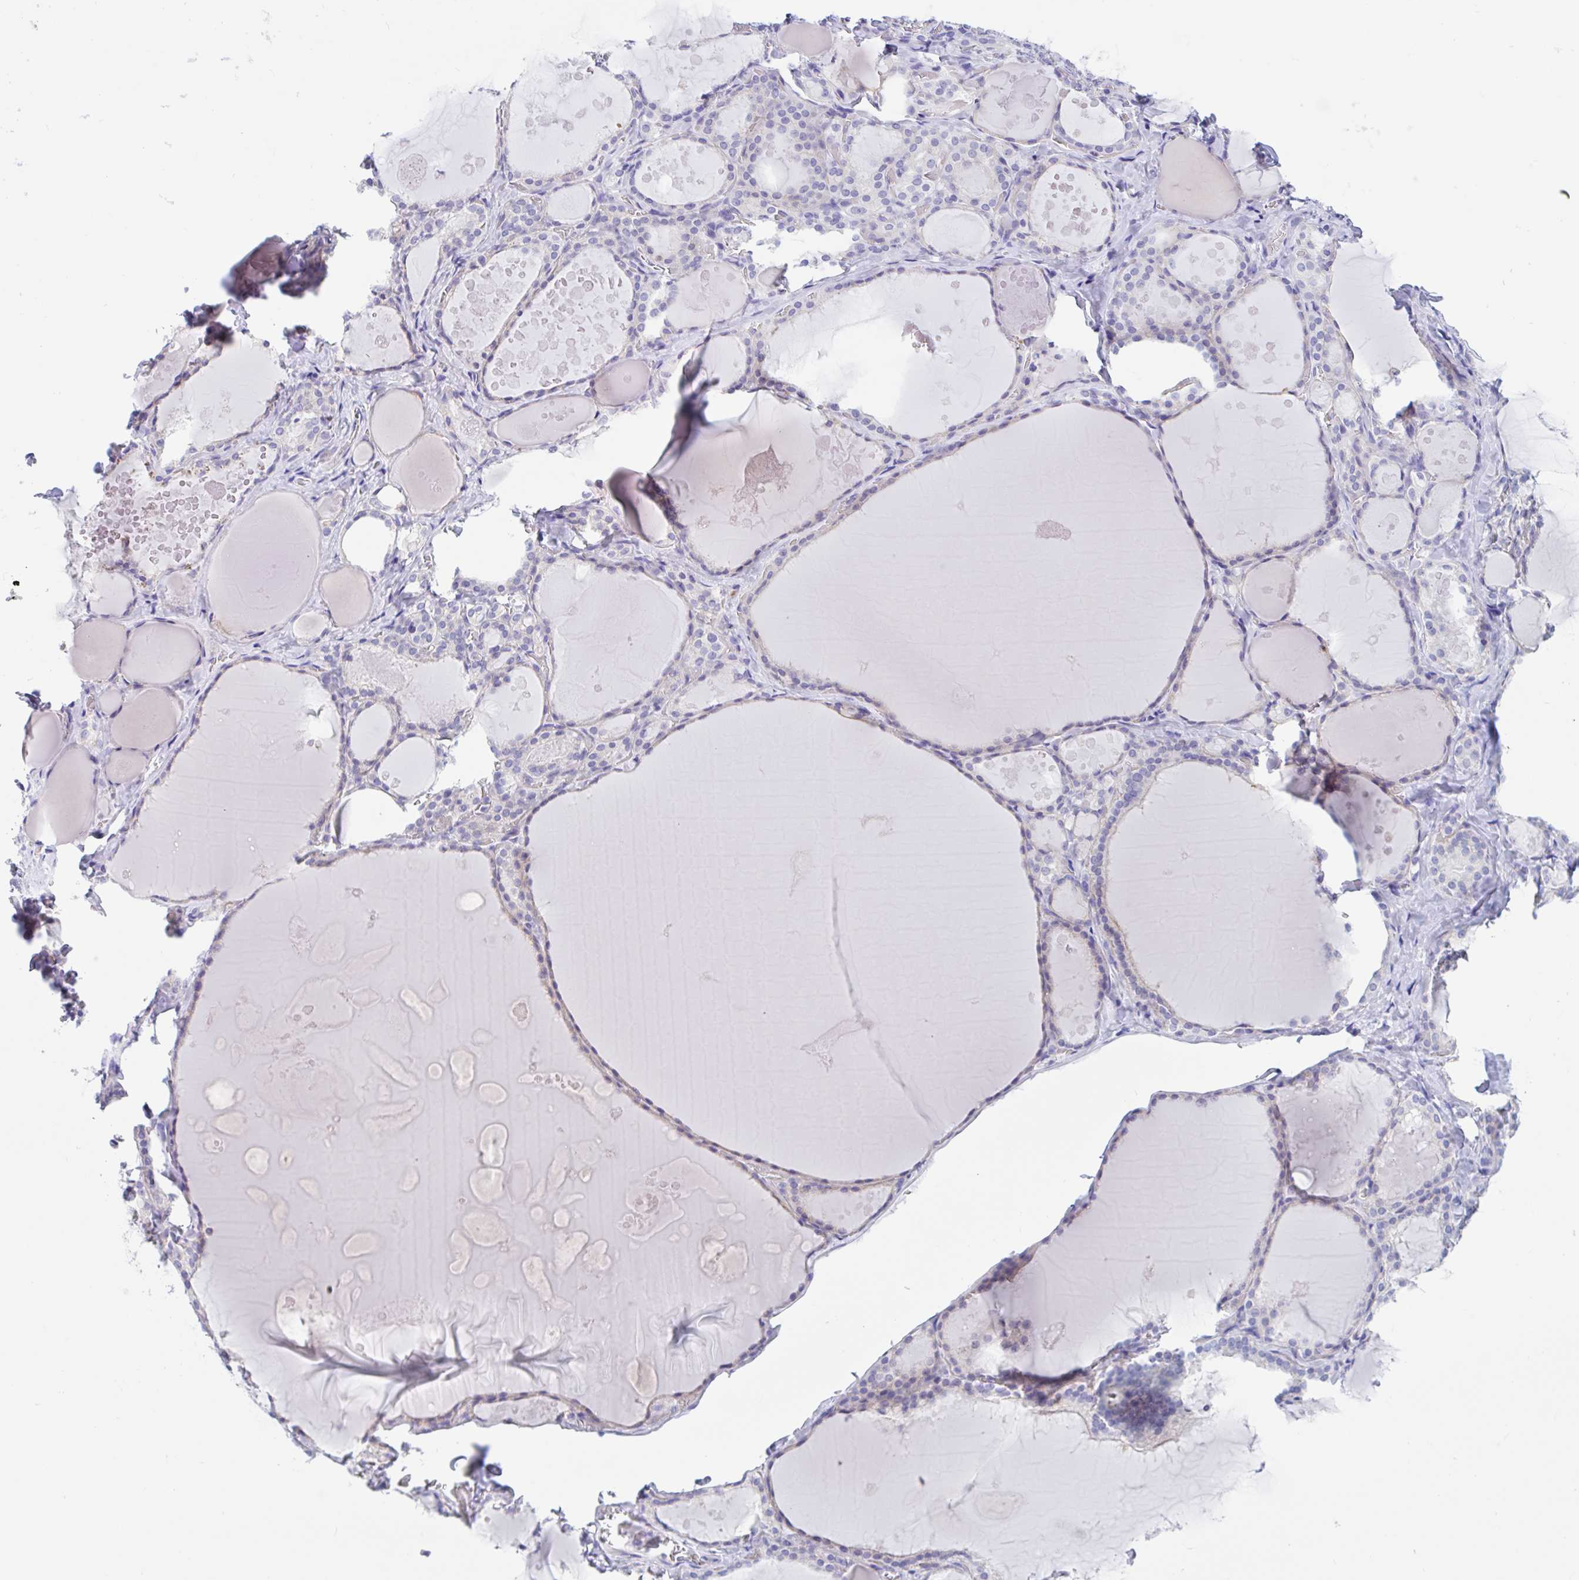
{"staining": {"intensity": "weak", "quantity": "25%-75%", "location": "cytoplasmic/membranous"}, "tissue": "thyroid gland", "cell_type": "Glandular cells", "image_type": "normal", "snomed": [{"axis": "morphology", "description": "Normal tissue, NOS"}, {"axis": "topography", "description": "Thyroid gland"}], "caption": "The immunohistochemical stain labels weak cytoplasmic/membranous positivity in glandular cells of normal thyroid gland. The staining was performed using DAB to visualize the protein expression in brown, while the nuclei were stained in blue with hematoxylin (Magnification: 20x).", "gene": "OR6N2", "patient": {"sex": "male", "age": 56}}